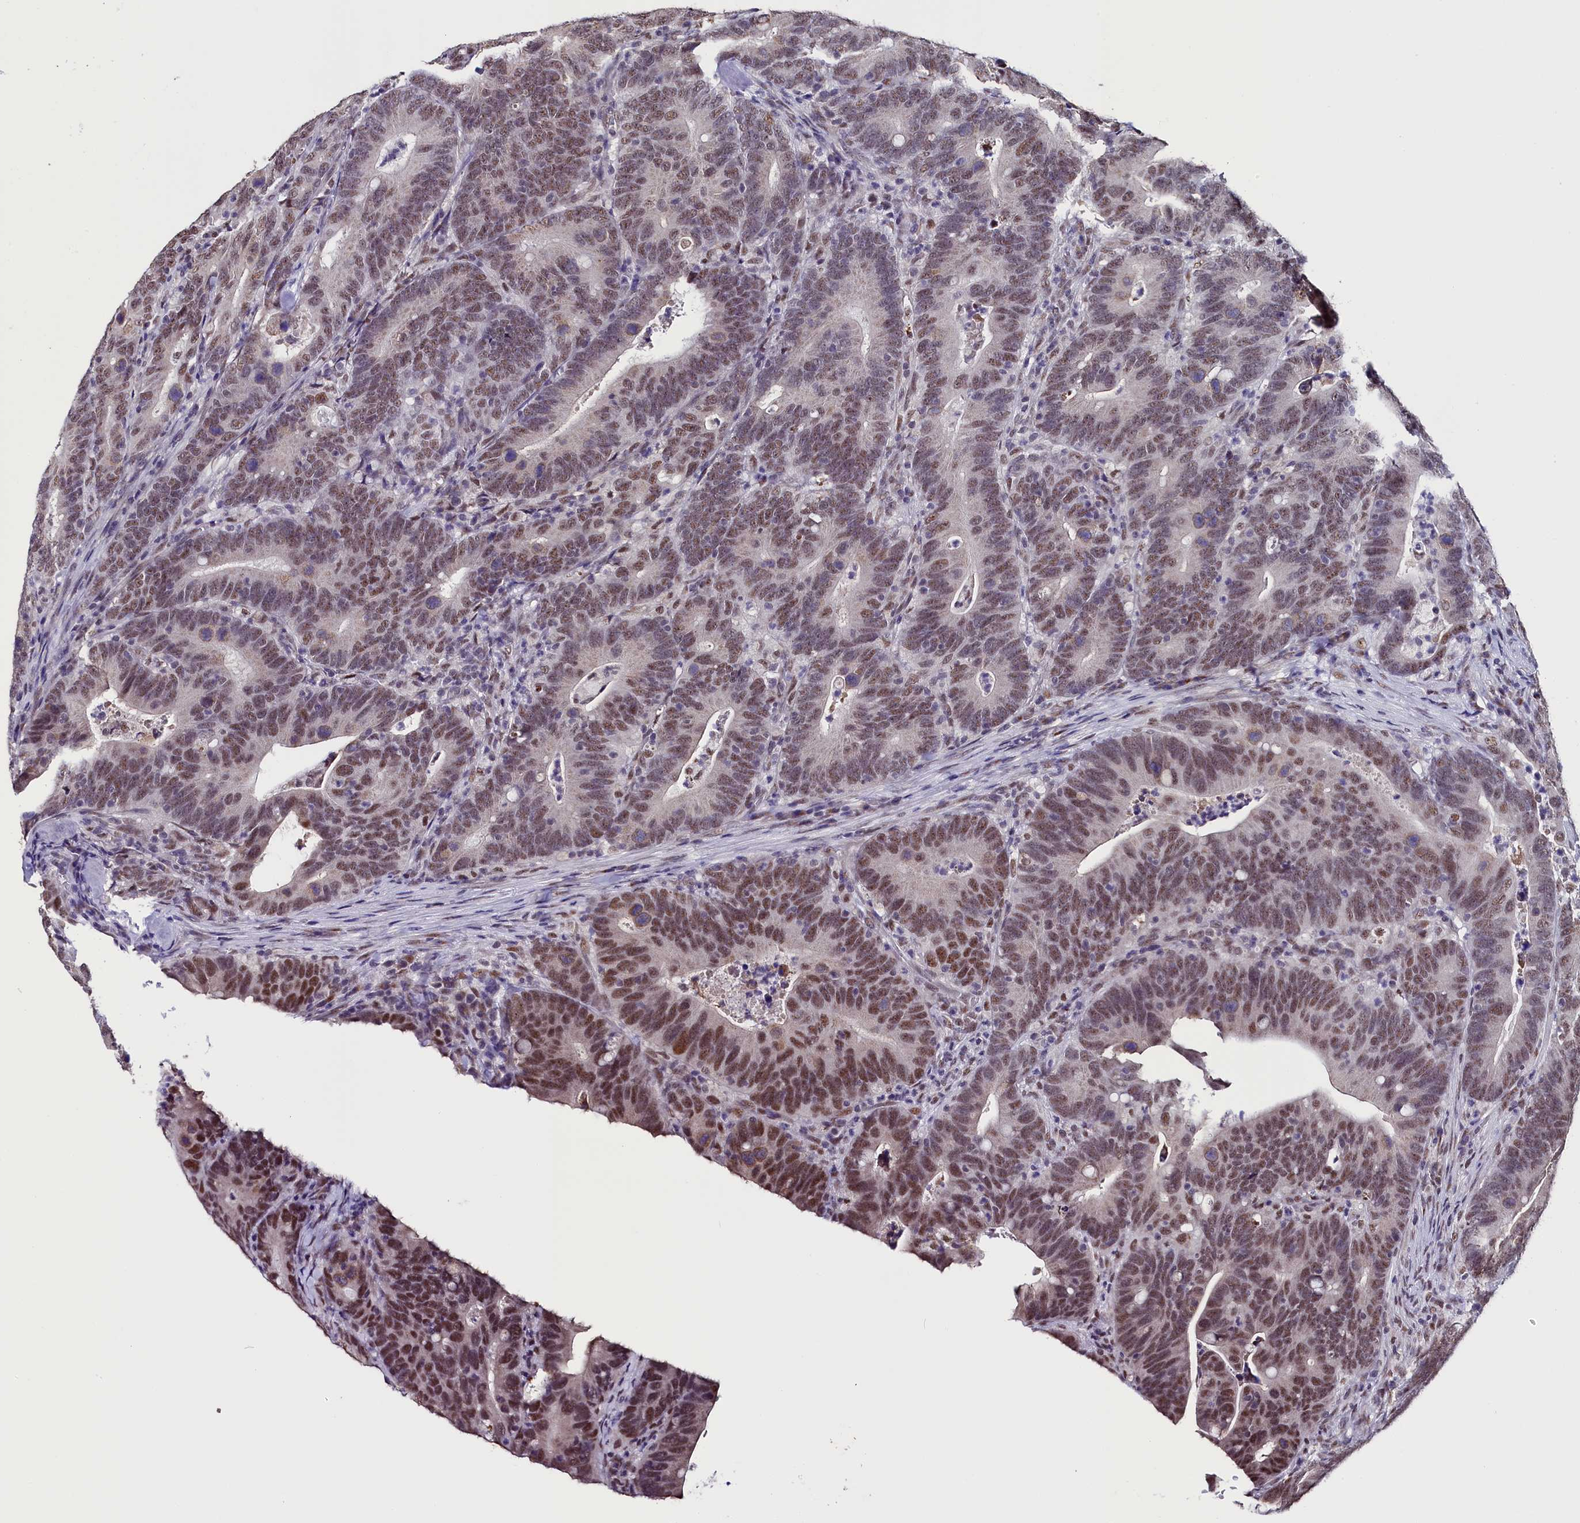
{"staining": {"intensity": "moderate", "quantity": "25%-75%", "location": "nuclear"}, "tissue": "colorectal cancer", "cell_type": "Tumor cells", "image_type": "cancer", "snomed": [{"axis": "morphology", "description": "Adenocarcinoma, NOS"}, {"axis": "topography", "description": "Colon"}], "caption": "Protein analysis of colorectal cancer (adenocarcinoma) tissue displays moderate nuclear positivity in about 25%-75% of tumor cells.", "gene": "NCBP1", "patient": {"sex": "female", "age": 66}}